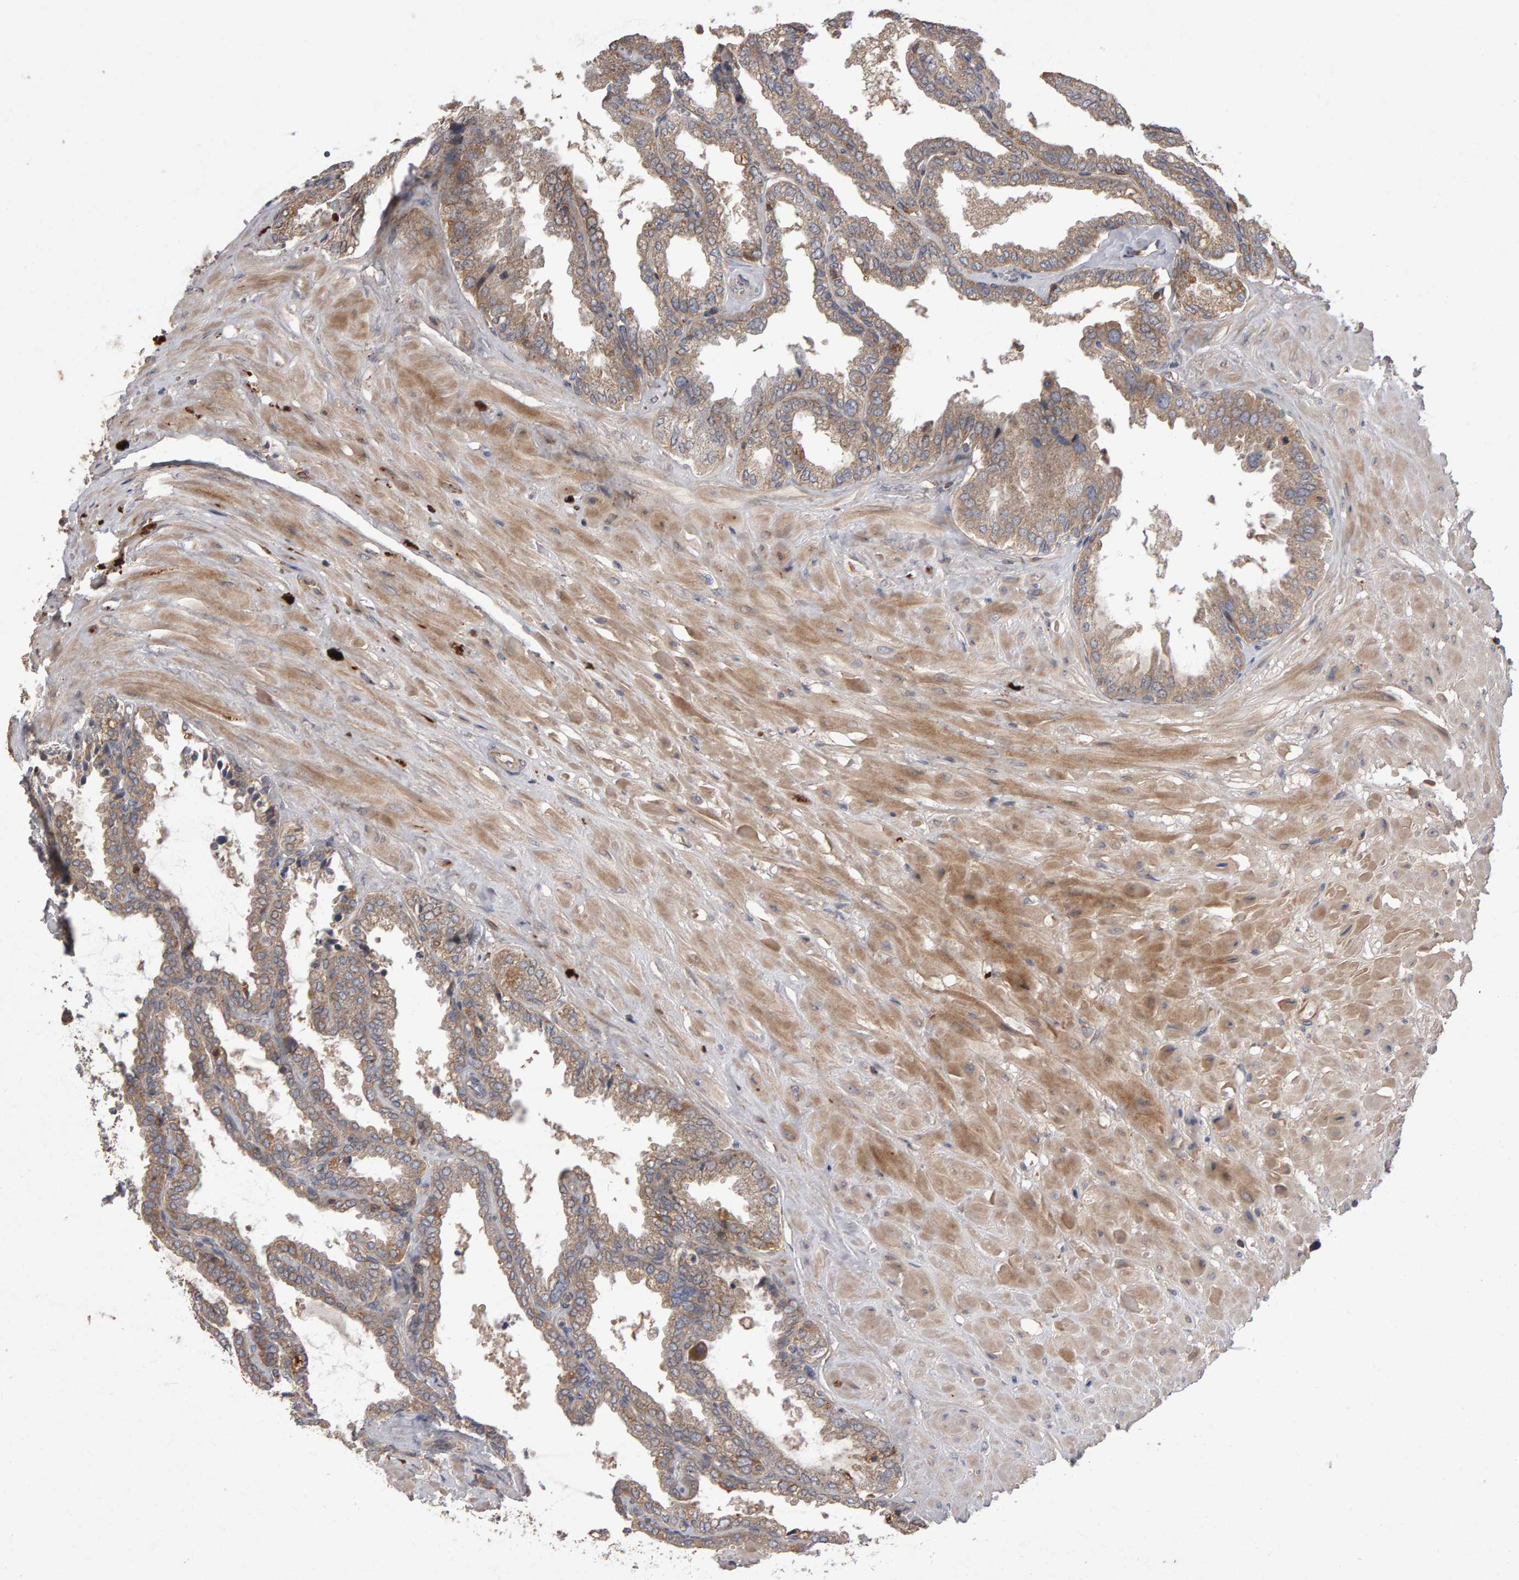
{"staining": {"intensity": "moderate", "quantity": ">75%", "location": "cytoplasmic/membranous"}, "tissue": "seminal vesicle", "cell_type": "Glandular cells", "image_type": "normal", "snomed": [{"axis": "morphology", "description": "Normal tissue, NOS"}, {"axis": "topography", "description": "Seminal veicle"}], "caption": "A micrograph of human seminal vesicle stained for a protein demonstrates moderate cytoplasmic/membranous brown staining in glandular cells.", "gene": "PGS1", "patient": {"sex": "male", "age": 46}}